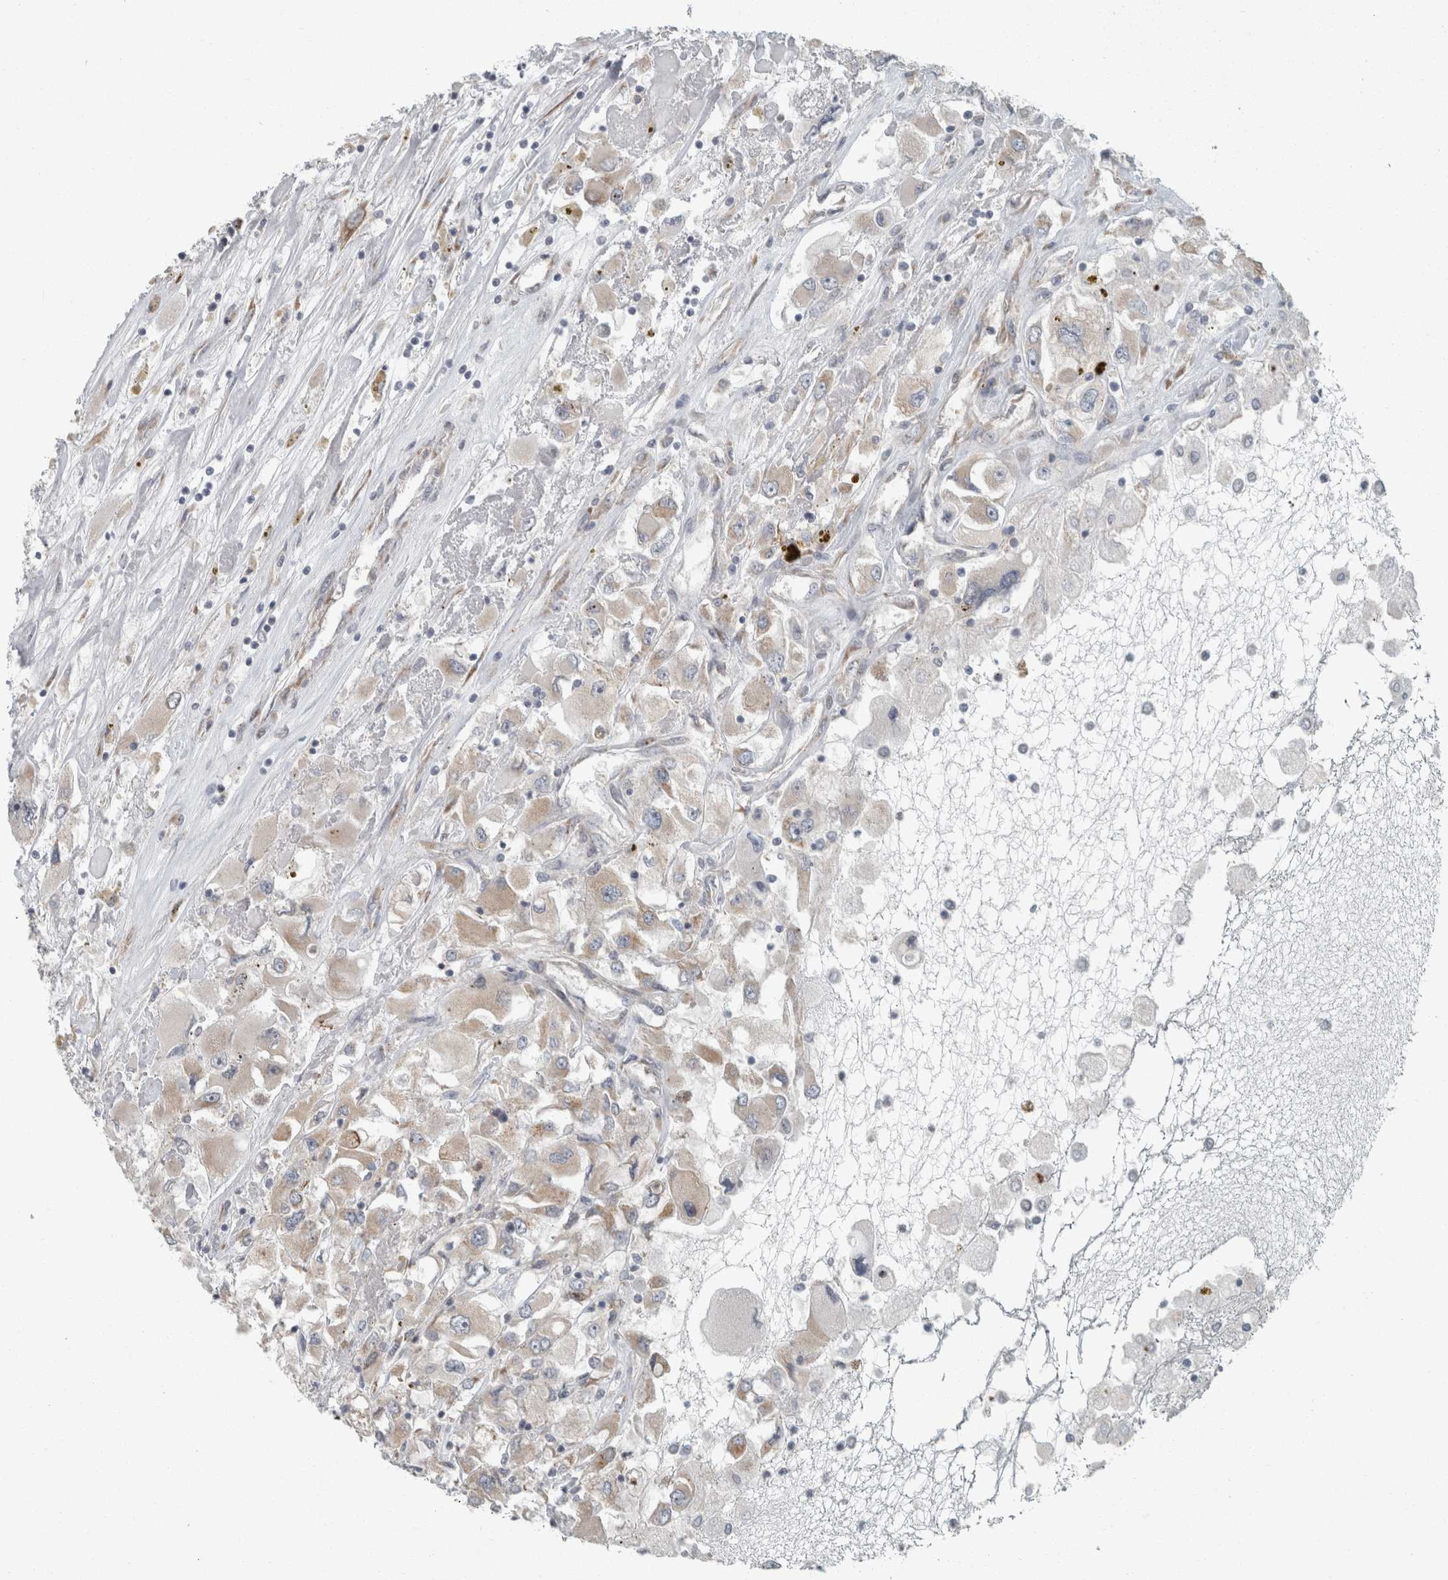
{"staining": {"intensity": "weak", "quantity": "25%-75%", "location": "cytoplasmic/membranous"}, "tissue": "renal cancer", "cell_type": "Tumor cells", "image_type": "cancer", "snomed": [{"axis": "morphology", "description": "Adenocarcinoma, NOS"}, {"axis": "topography", "description": "Kidney"}], "caption": "This is an image of immunohistochemistry staining of renal cancer, which shows weak positivity in the cytoplasmic/membranous of tumor cells.", "gene": "KIF1C", "patient": {"sex": "female", "age": 52}}